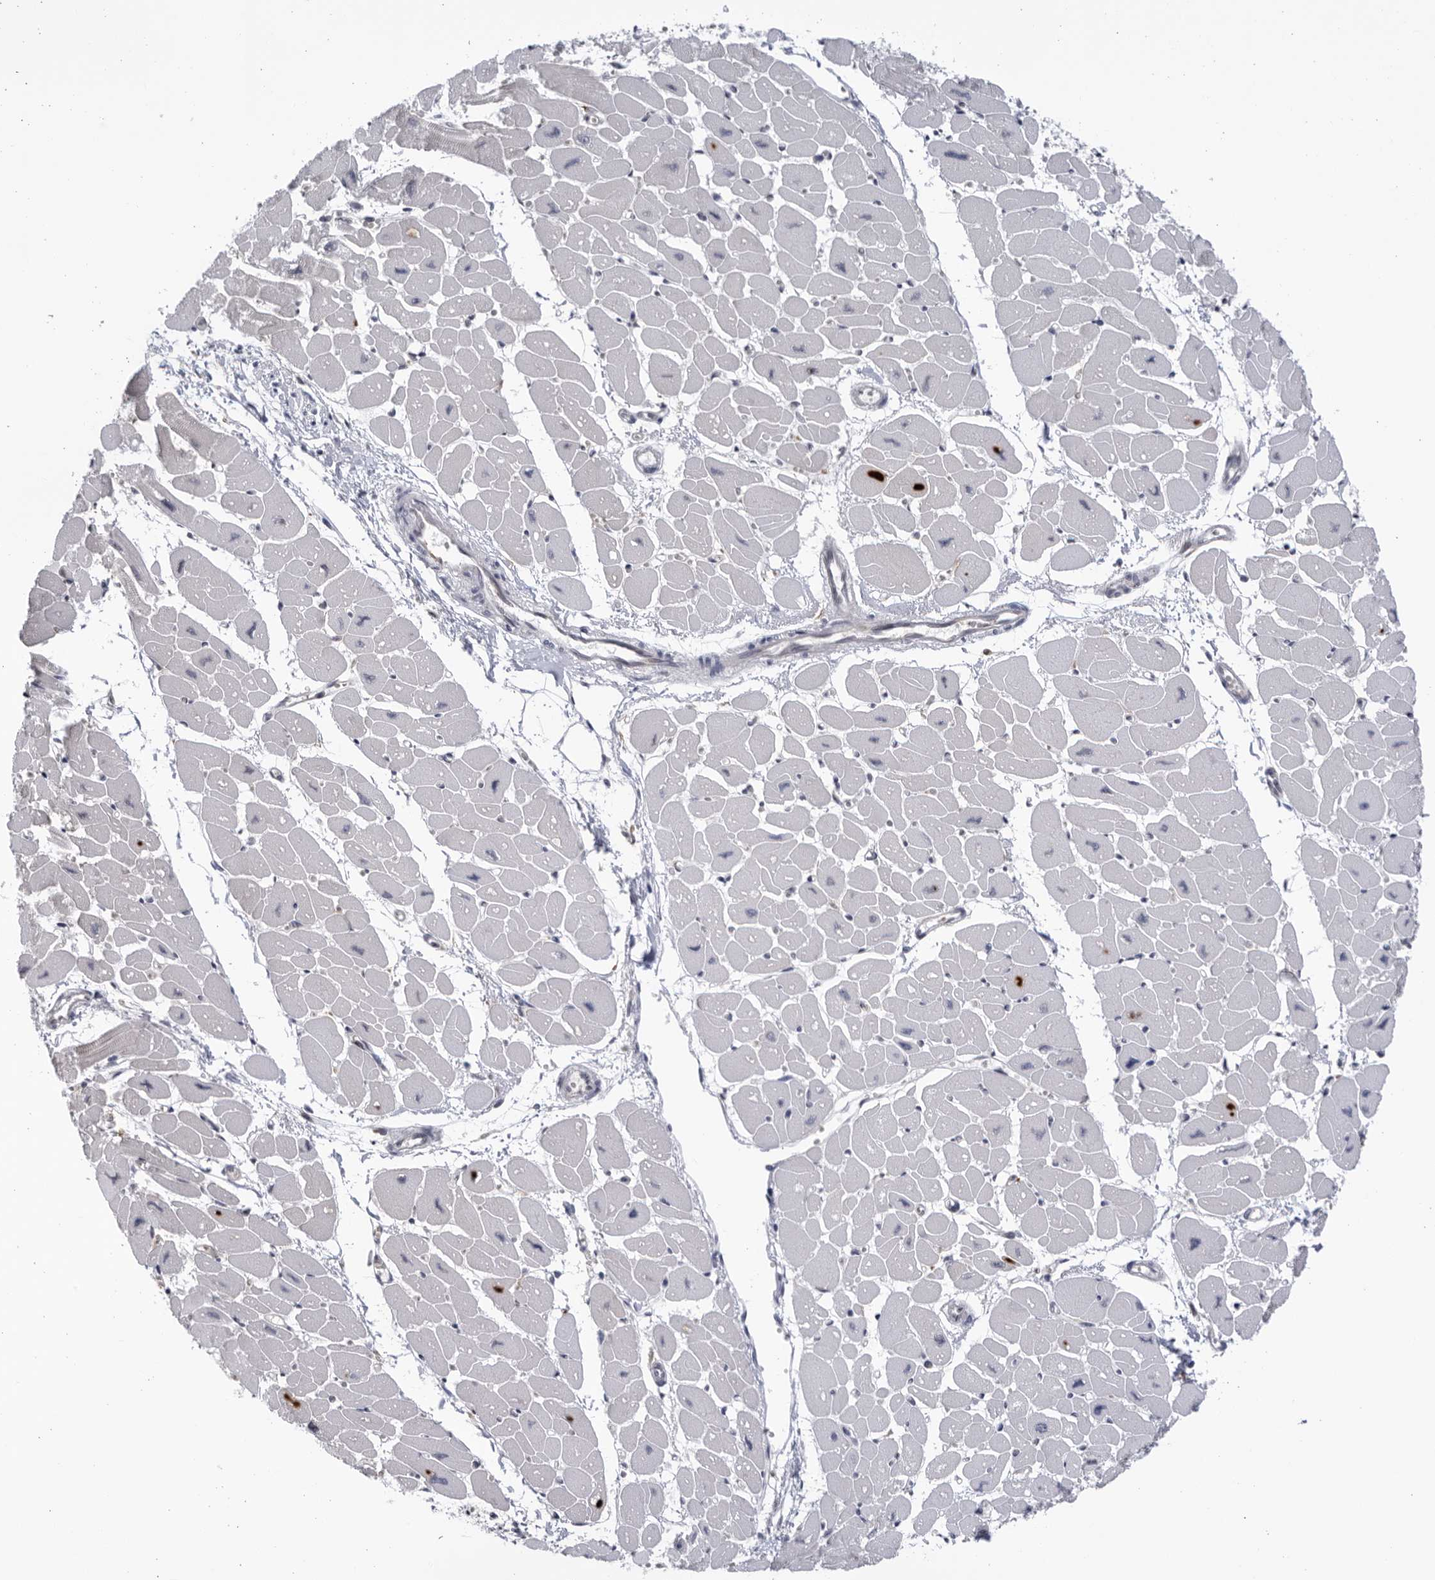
{"staining": {"intensity": "negative", "quantity": "none", "location": "none"}, "tissue": "heart muscle", "cell_type": "Cardiomyocytes", "image_type": "normal", "snomed": [{"axis": "morphology", "description": "Normal tissue, NOS"}, {"axis": "topography", "description": "Heart"}], "caption": "IHC photomicrograph of benign heart muscle: heart muscle stained with DAB (3,3'-diaminobenzidine) demonstrates no significant protein staining in cardiomyocytes. (DAB (3,3'-diaminobenzidine) immunohistochemistry visualized using brightfield microscopy, high magnification).", "gene": "BMP2K", "patient": {"sex": "female", "age": 54}}